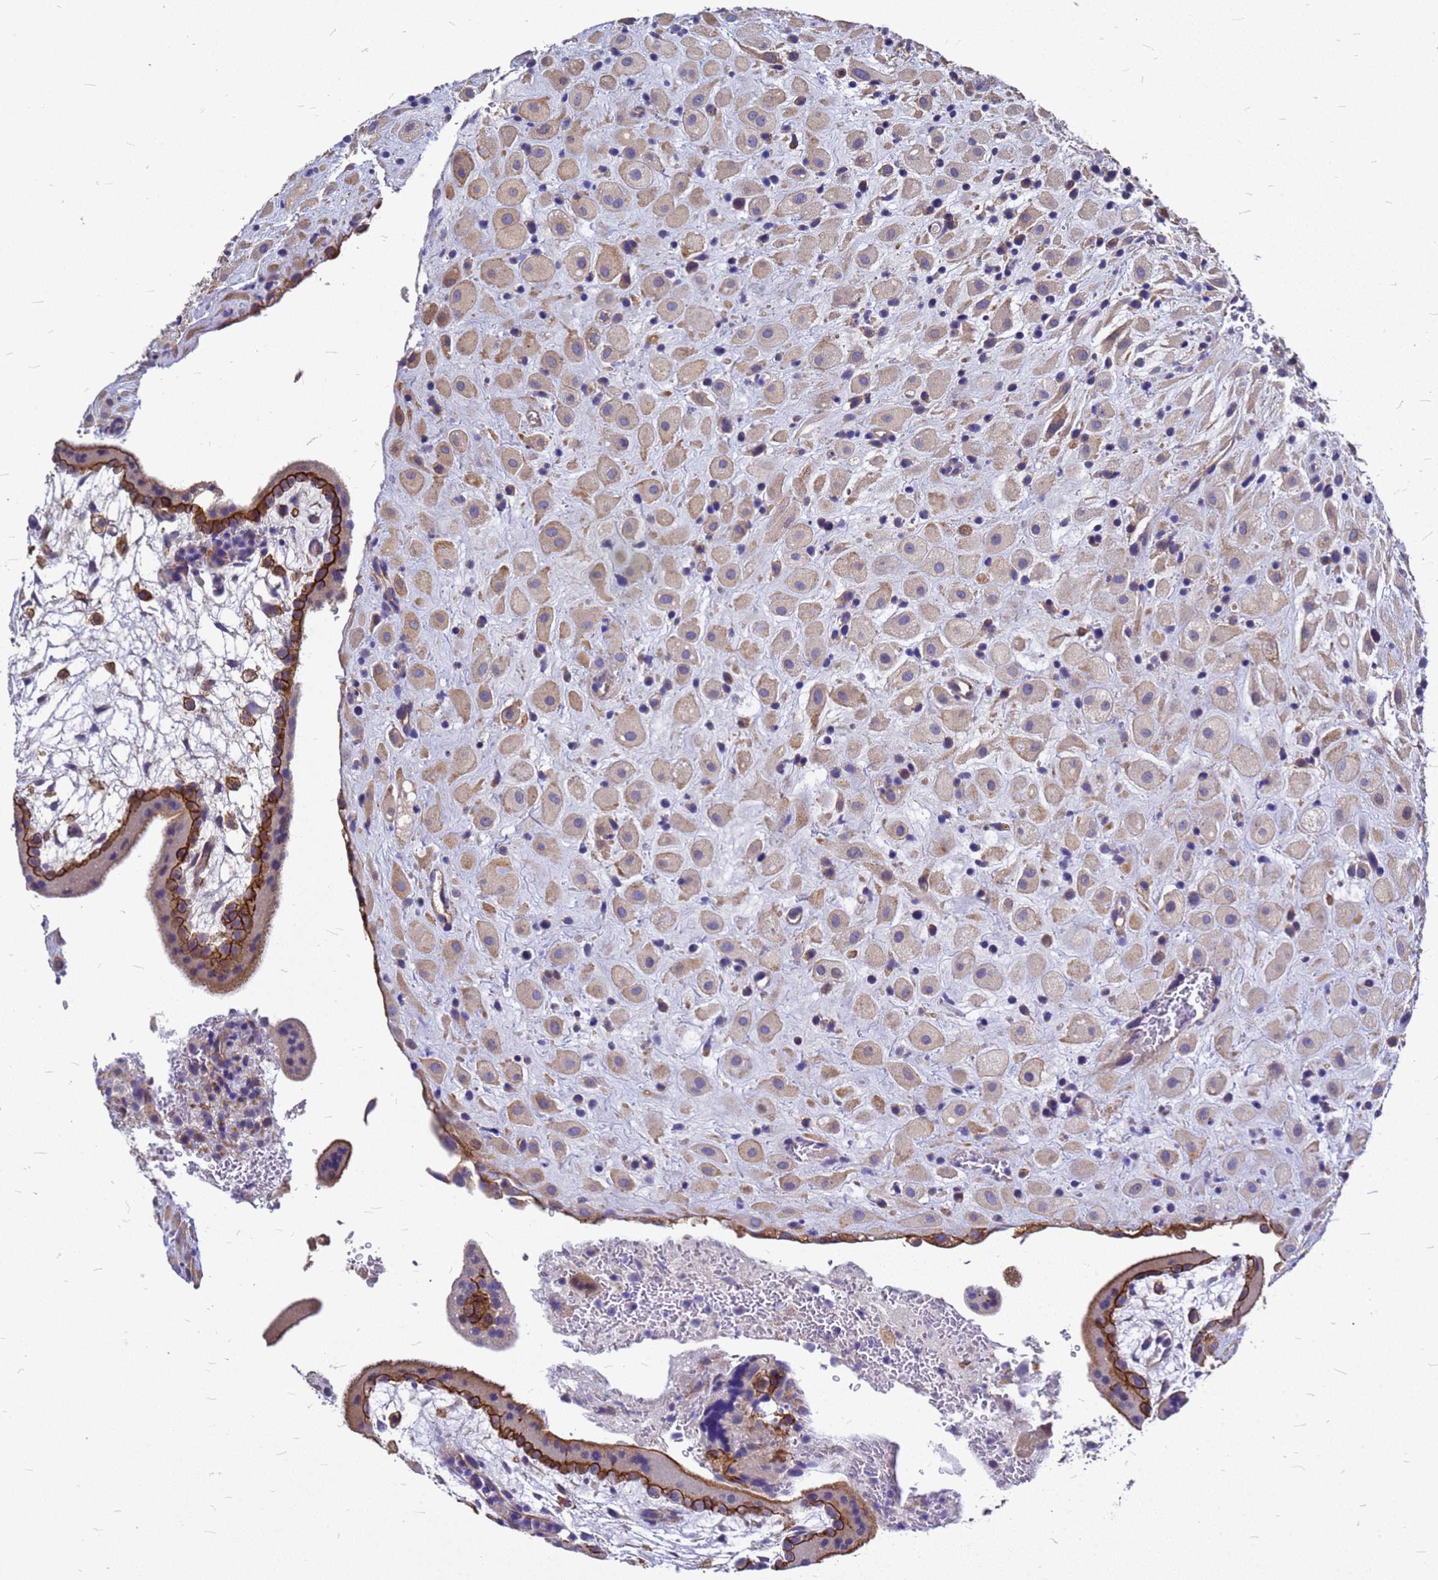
{"staining": {"intensity": "weak", "quantity": ">75%", "location": "cytoplasmic/membranous"}, "tissue": "placenta", "cell_type": "Decidual cells", "image_type": "normal", "snomed": [{"axis": "morphology", "description": "Normal tissue, NOS"}, {"axis": "topography", "description": "Placenta"}], "caption": "A micrograph of placenta stained for a protein reveals weak cytoplasmic/membranous brown staining in decidual cells. (DAB IHC, brown staining for protein, blue staining for nuclei).", "gene": "FBXW5", "patient": {"sex": "female", "age": 35}}